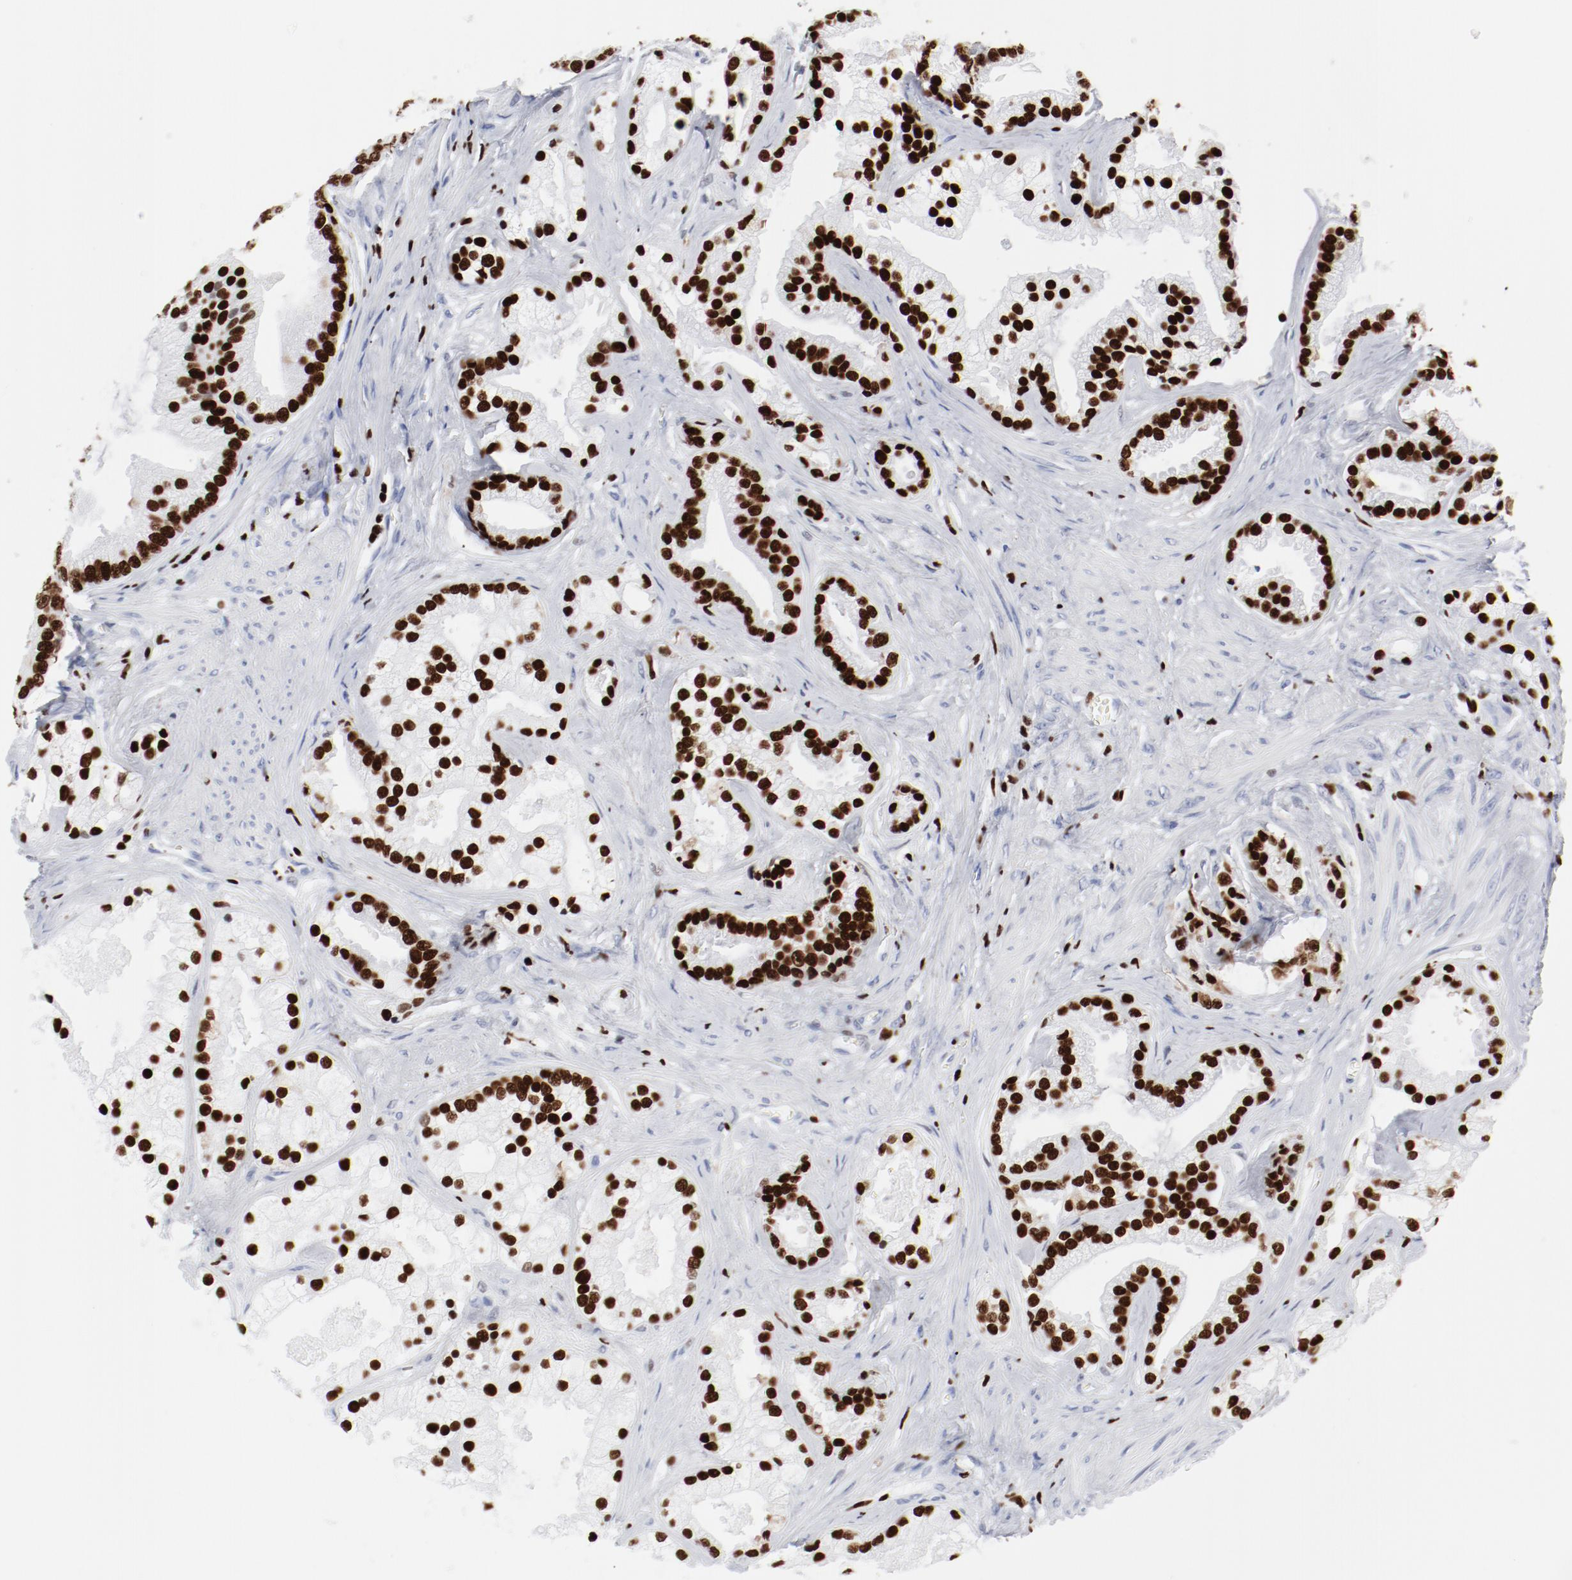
{"staining": {"intensity": "strong", "quantity": ">75%", "location": "cytoplasmic/membranous,nuclear"}, "tissue": "prostate cancer", "cell_type": "Tumor cells", "image_type": "cancer", "snomed": [{"axis": "morphology", "description": "Adenocarcinoma, Low grade"}, {"axis": "topography", "description": "Prostate"}], "caption": "Immunohistochemistry (IHC) of human prostate cancer exhibits high levels of strong cytoplasmic/membranous and nuclear positivity in about >75% of tumor cells. The staining was performed using DAB, with brown indicating positive protein expression. Nuclei are stained blue with hematoxylin.", "gene": "SMARCC2", "patient": {"sex": "male", "age": 58}}